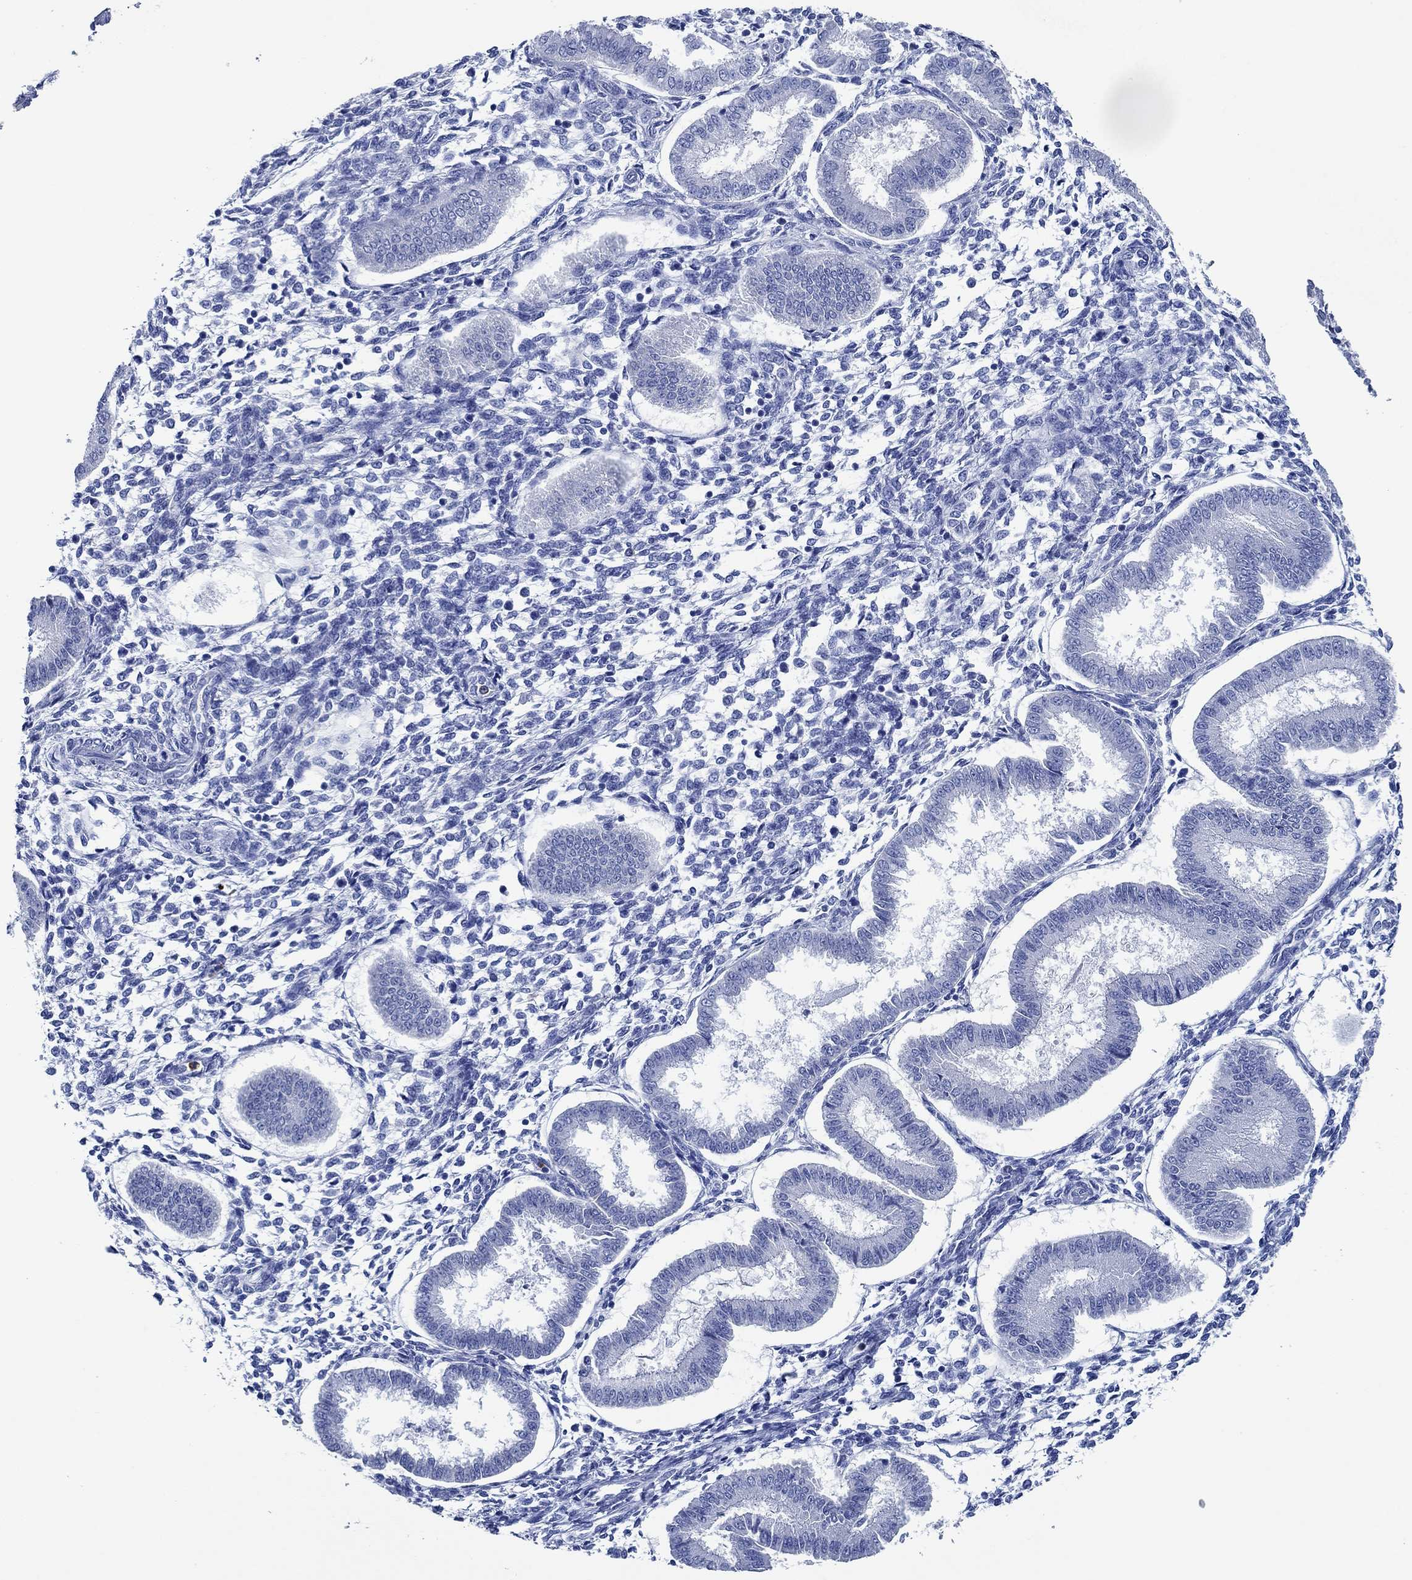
{"staining": {"intensity": "negative", "quantity": "none", "location": "none"}, "tissue": "endometrium", "cell_type": "Cells in endometrial stroma", "image_type": "normal", "snomed": [{"axis": "morphology", "description": "Normal tissue, NOS"}, {"axis": "topography", "description": "Endometrium"}], "caption": "Protein analysis of unremarkable endometrium demonstrates no significant expression in cells in endometrial stroma.", "gene": "ZNF671", "patient": {"sex": "female", "age": 43}}